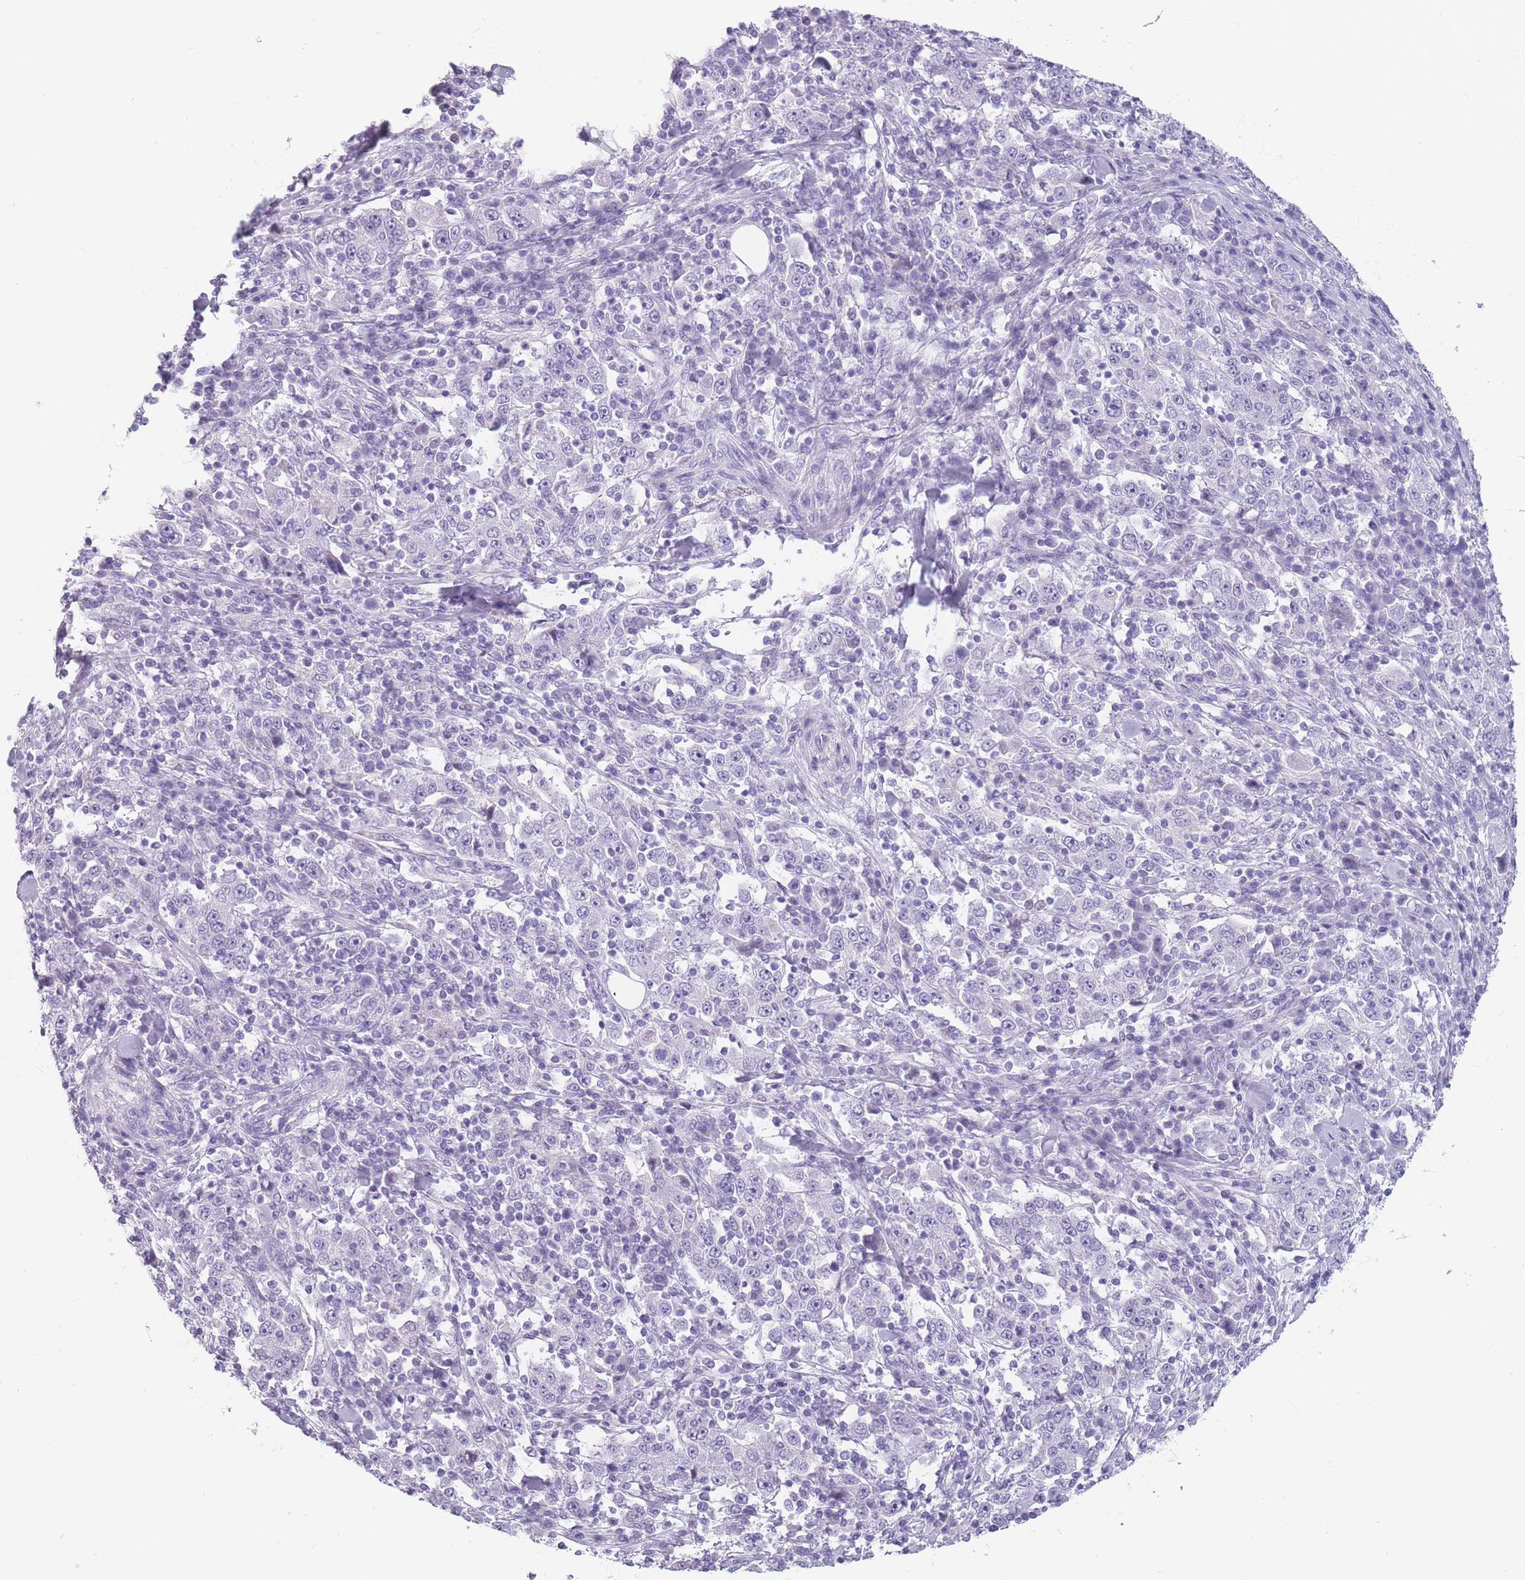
{"staining": {"intensity": "negative", "quantity": "none", "location": "none"}, "tissue": "stomach cancer", "cell_type": "Tumor cells", "image_type": "cancer", "snomed": [{"axis": "morphology", "description": "Normal tissue, NOS"}, {"axis": "morphology", "description": "Adenocarcinoma, NOS"}, {"axis": "topography", "description": "Stomach, upper"}, {"axis": "topography", "description": "Stomach"}], "caption": "This is a histopathology image of immunohistochemistry (IHC) staining of stomach cancer (adenocarcinoma), which shows no positivity in tumor cells.", "gene": "CCNO", "patient": {"sex": "male", "age": 59}}